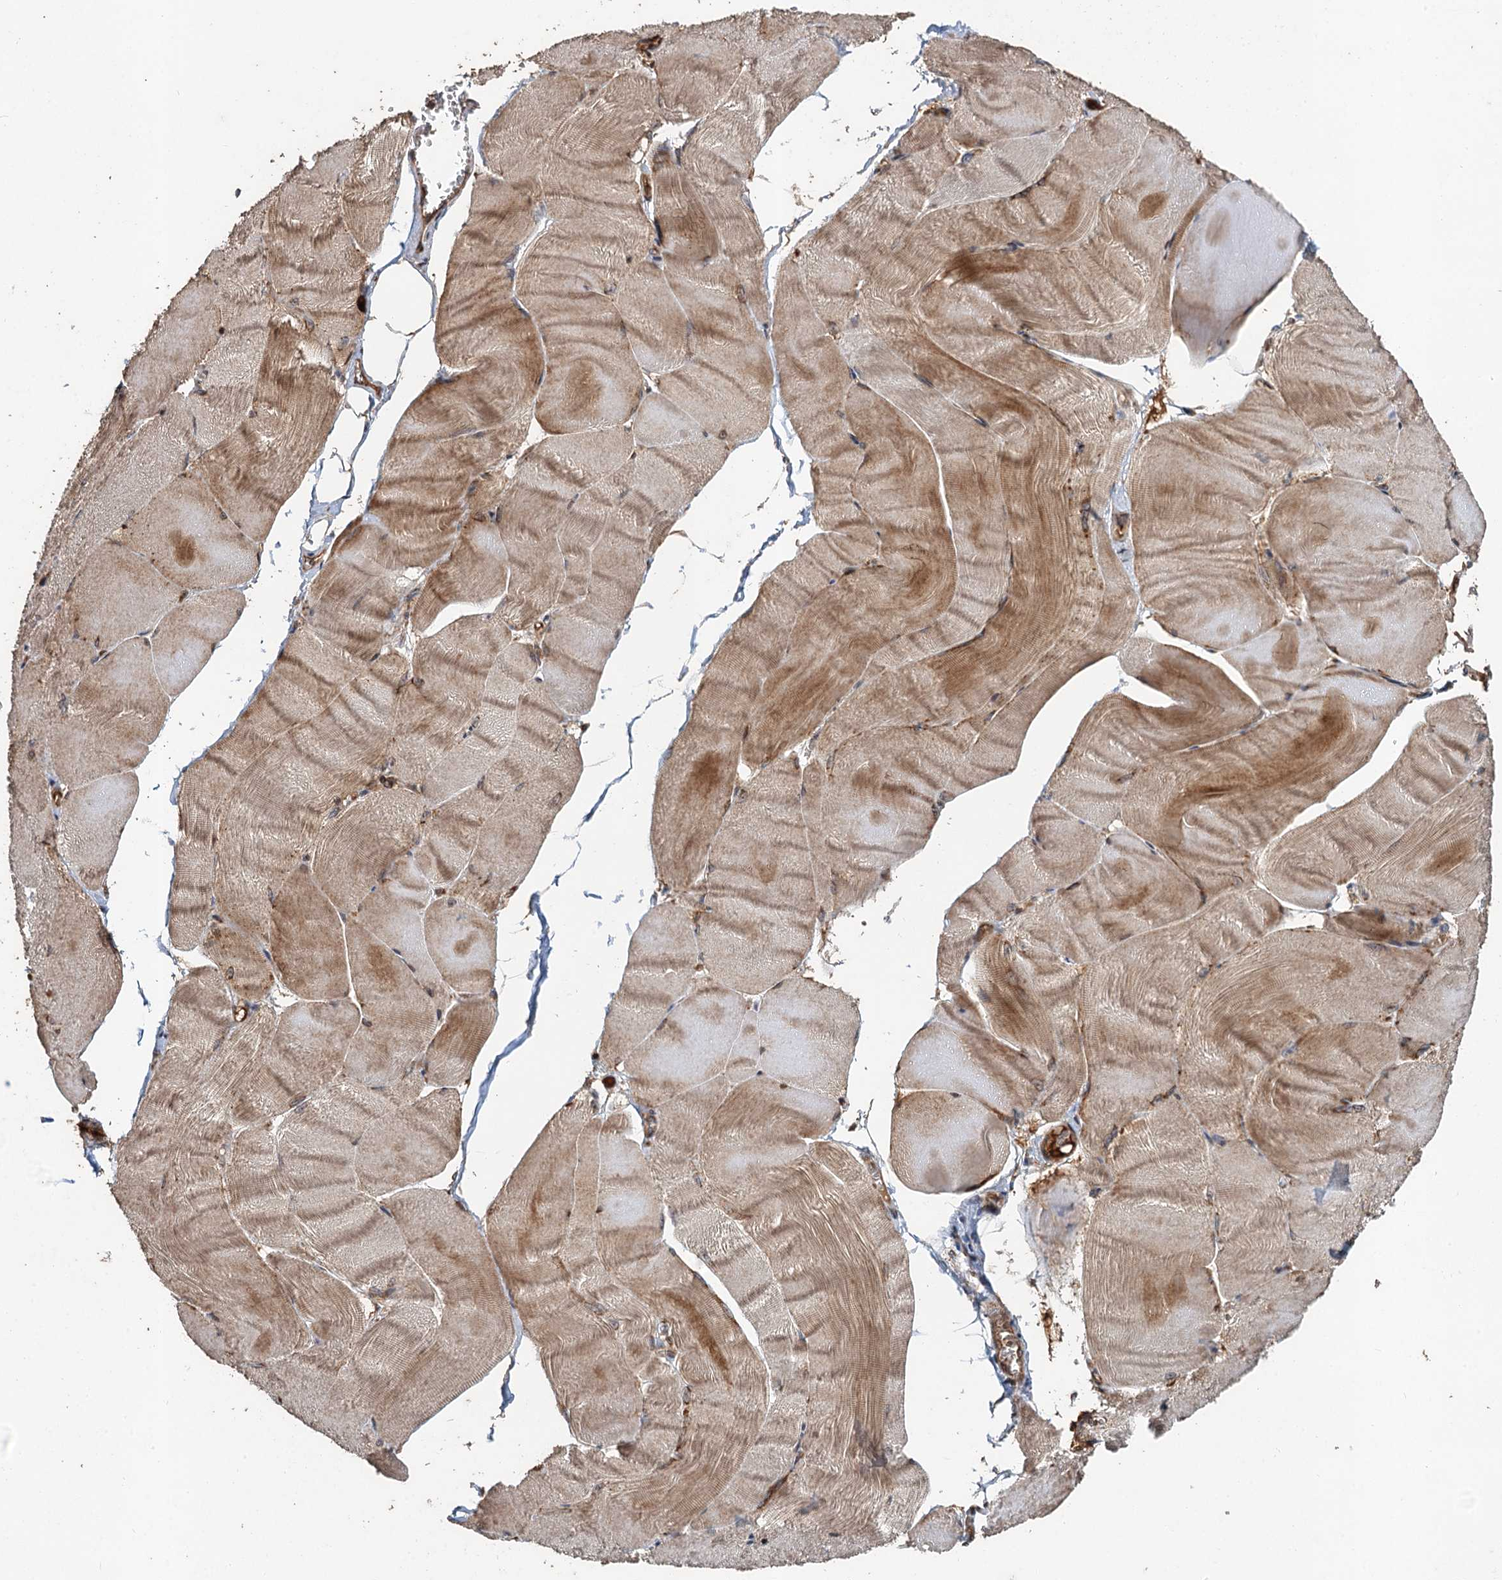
{"staining": {"intensity": "moderate", "quantity": ">75%", "location": "cytoplasmic/membranous,nuclear"}, "tissue": "skeletal muscle", "cell_type": "Myocytes", "image_type": "normal", "snomed": [{"axis": "morphology", "description": "Normal tissue, NOS"}, {"axis": "morphology", "description": "Basal cell carcinoma"}, {"axis": "topography", "description": "Skeletal muscle"}], "caption": "Immunohistochemistry (IHC) of unremarkable human skeletal muscle demonstrates medium levels of moderate cytoplasmic/membranous,nuclear staining in about >75% of myocytes.", "gene": "DEXI", "patient": {"sex": "female", "age": 64}}